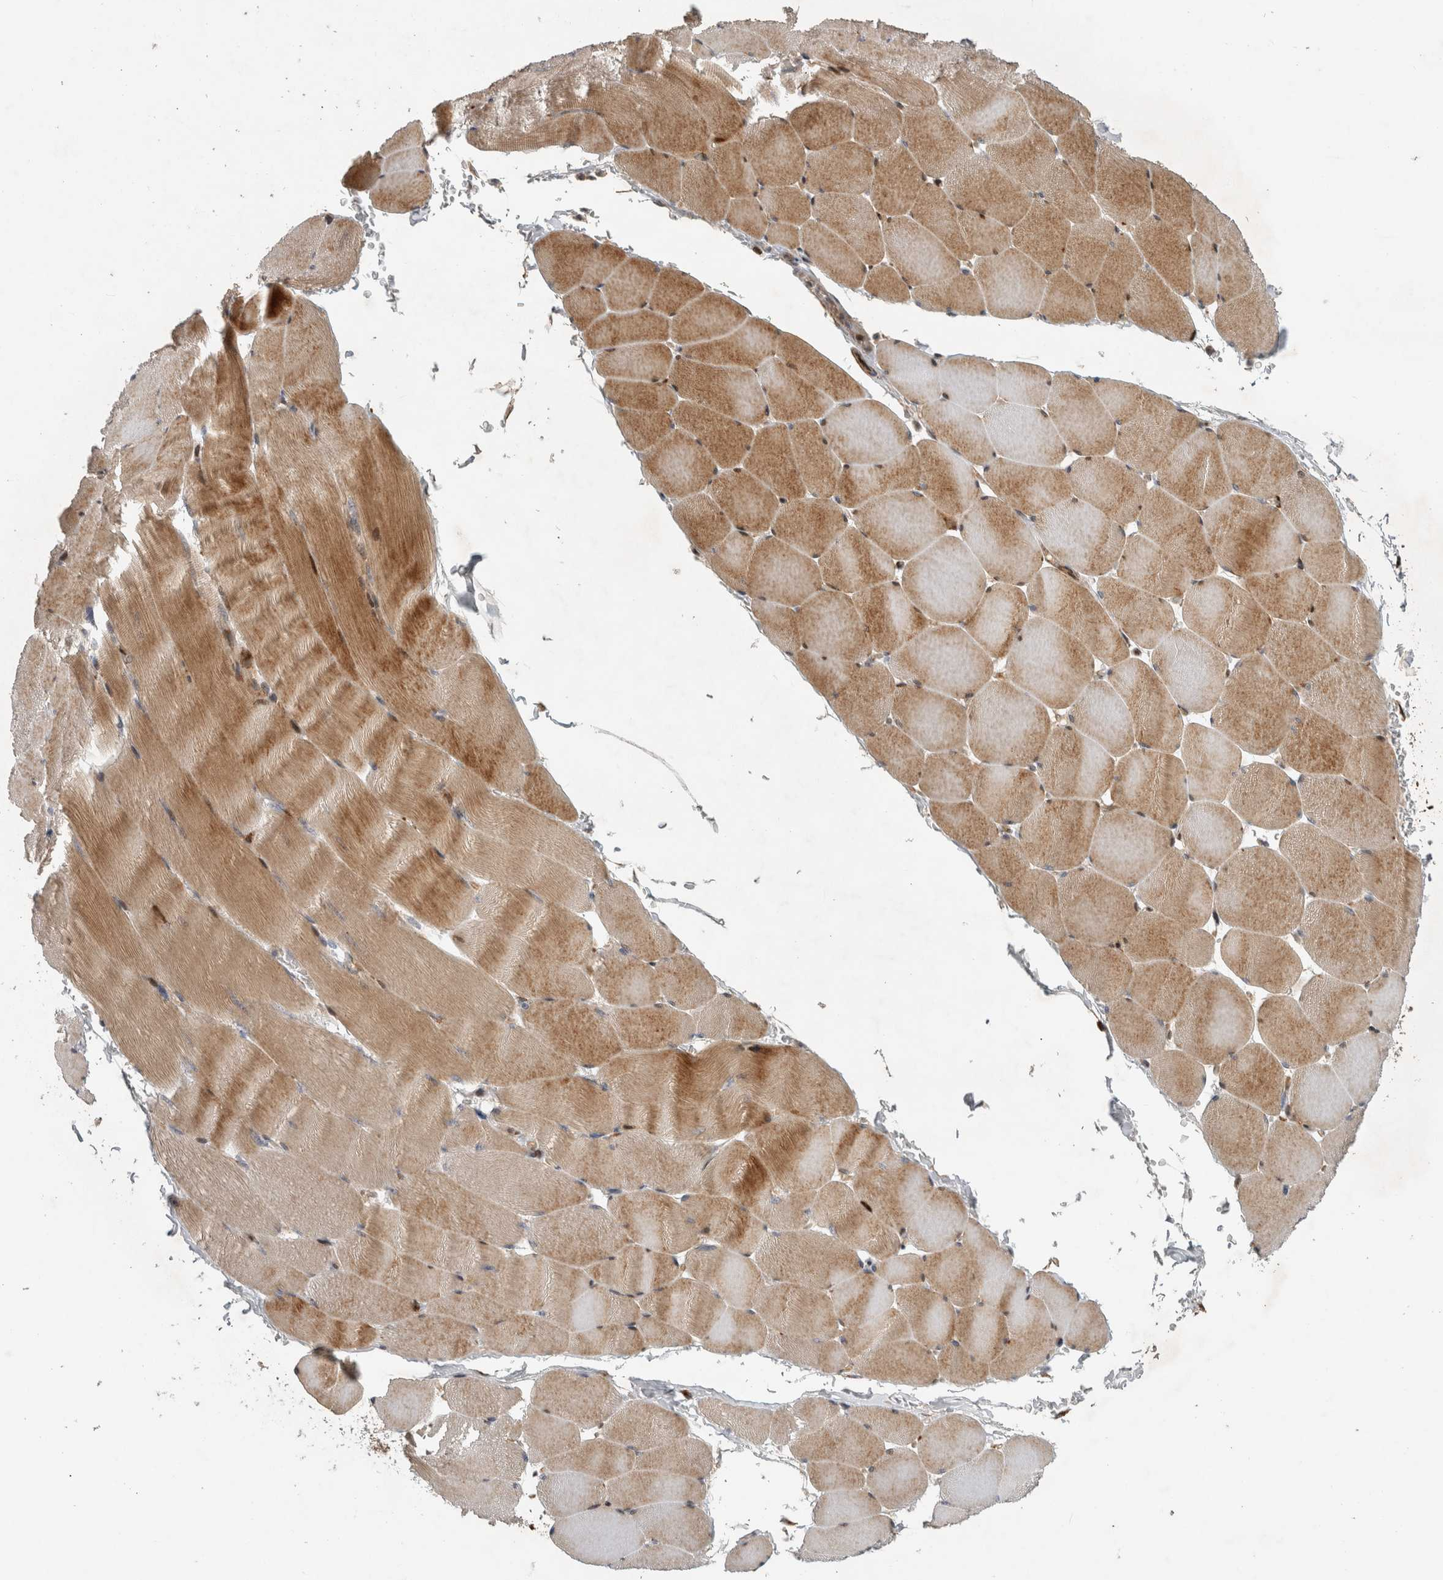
{"staining": {"intensity": "moderate", "quantity": ">75%", "location": "cytoplasmic/membranous,nuclear"}, "tissue": "skeletal muscle", "cell_type": "Myocytes", "image_type": "normal", "snomed": [{"axis": "morphology", "description": "Normal tissue, NOS"}, {"axis": "topography", "description": "Skeletal muscle"}], "caption": "Myocytes show moderate cytoplasmic/membranous,nuclear expression in approximately >75% of cells in unremarkable skeletal muscle.", "gene": "INSRR", "patient": {"sex": "male", "age": 62}}